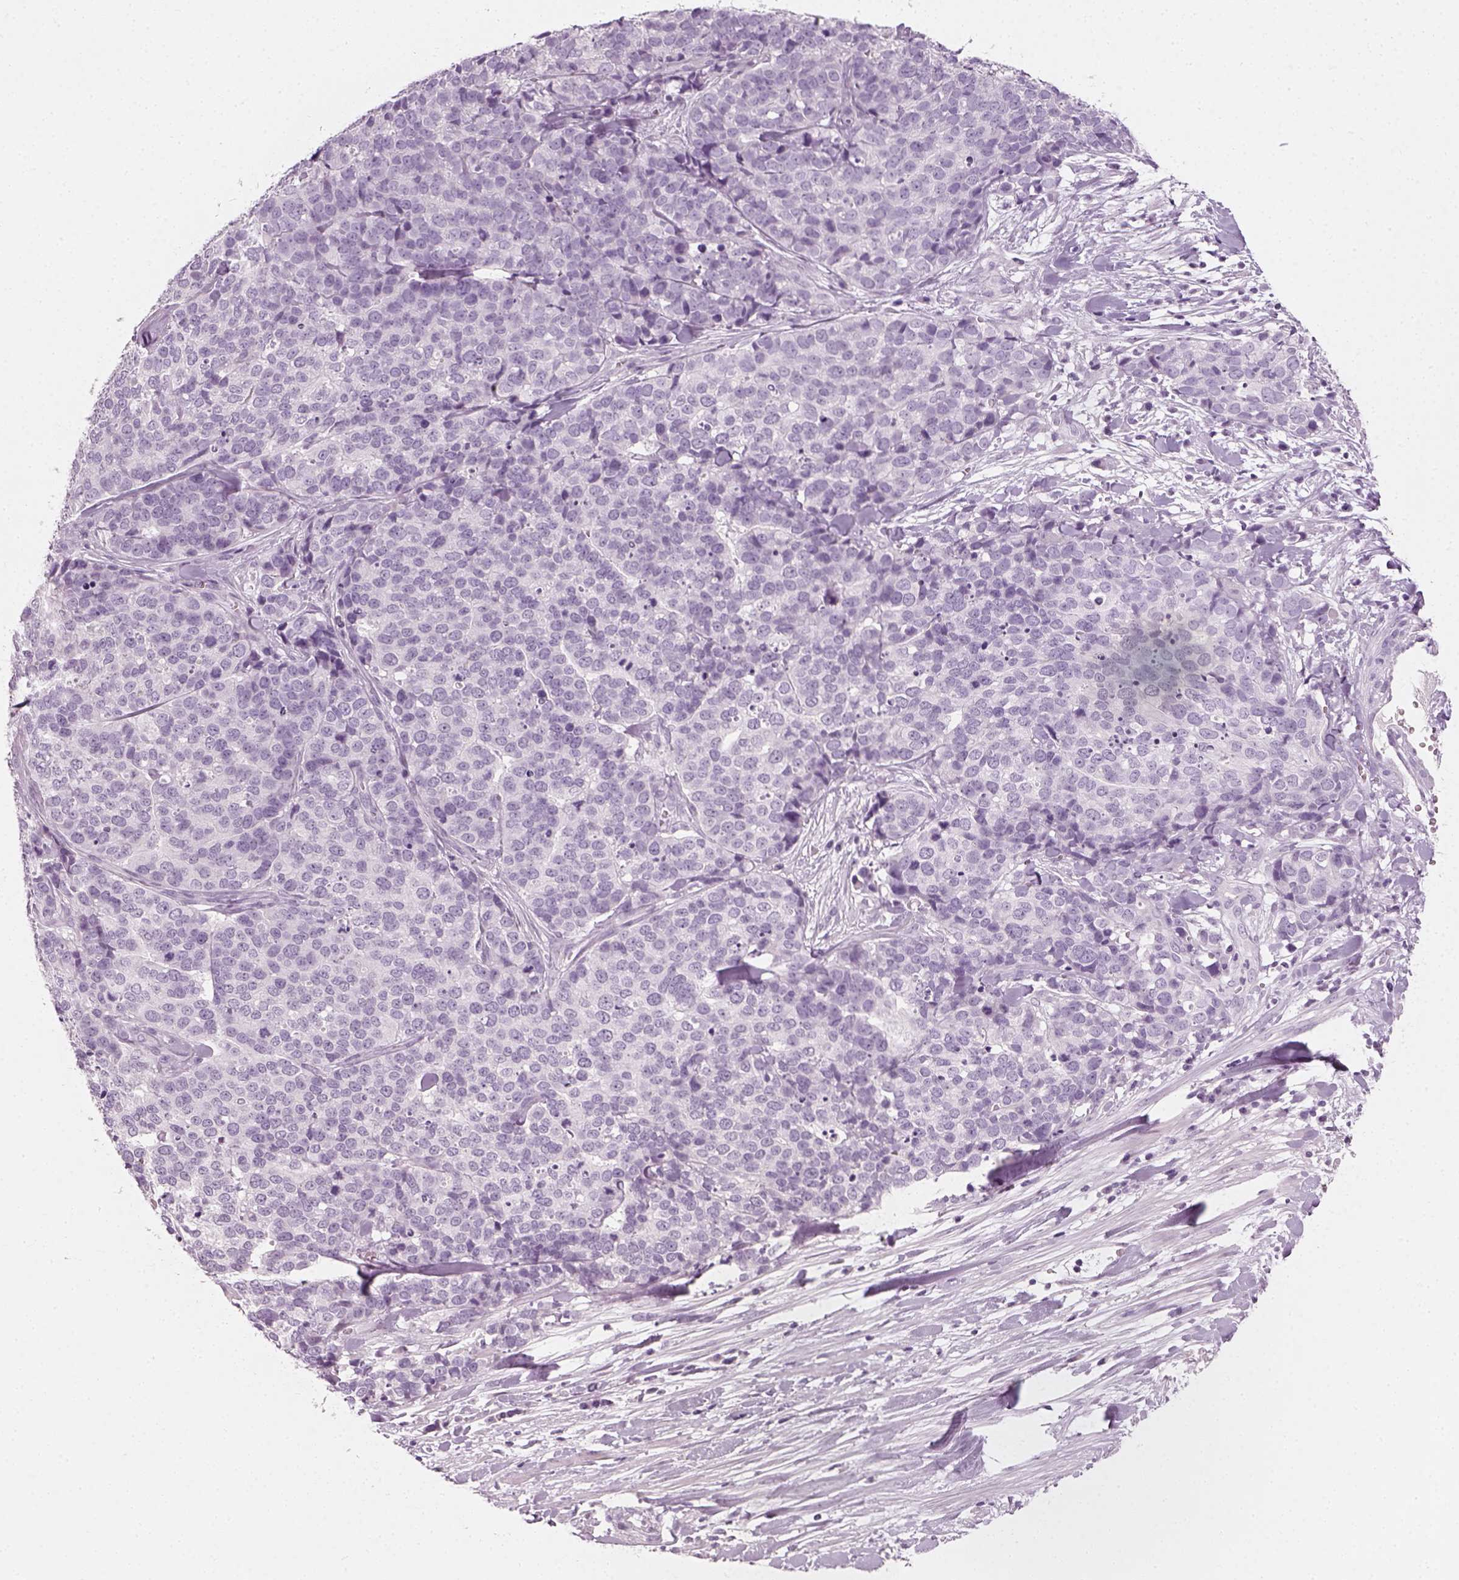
{"staining": {"intensity": "negative", "quantity": "none", "location": "none"}, "tissue": "ovarian cancer", "cell_type": "Tumor cells", "image_type": "cancer", "snomed": [{"axis": "morphology", "description": "Carcinoma, endometroid"}, {"axis": "topography", "description": "Ovary"}], "caption": "A micrograph of endometroid carcinoma (ovarian) stained for a protein shows no brown staining in tumor cells.", "gene": "TH", "patient": {"sex": "female", "age": 65}}